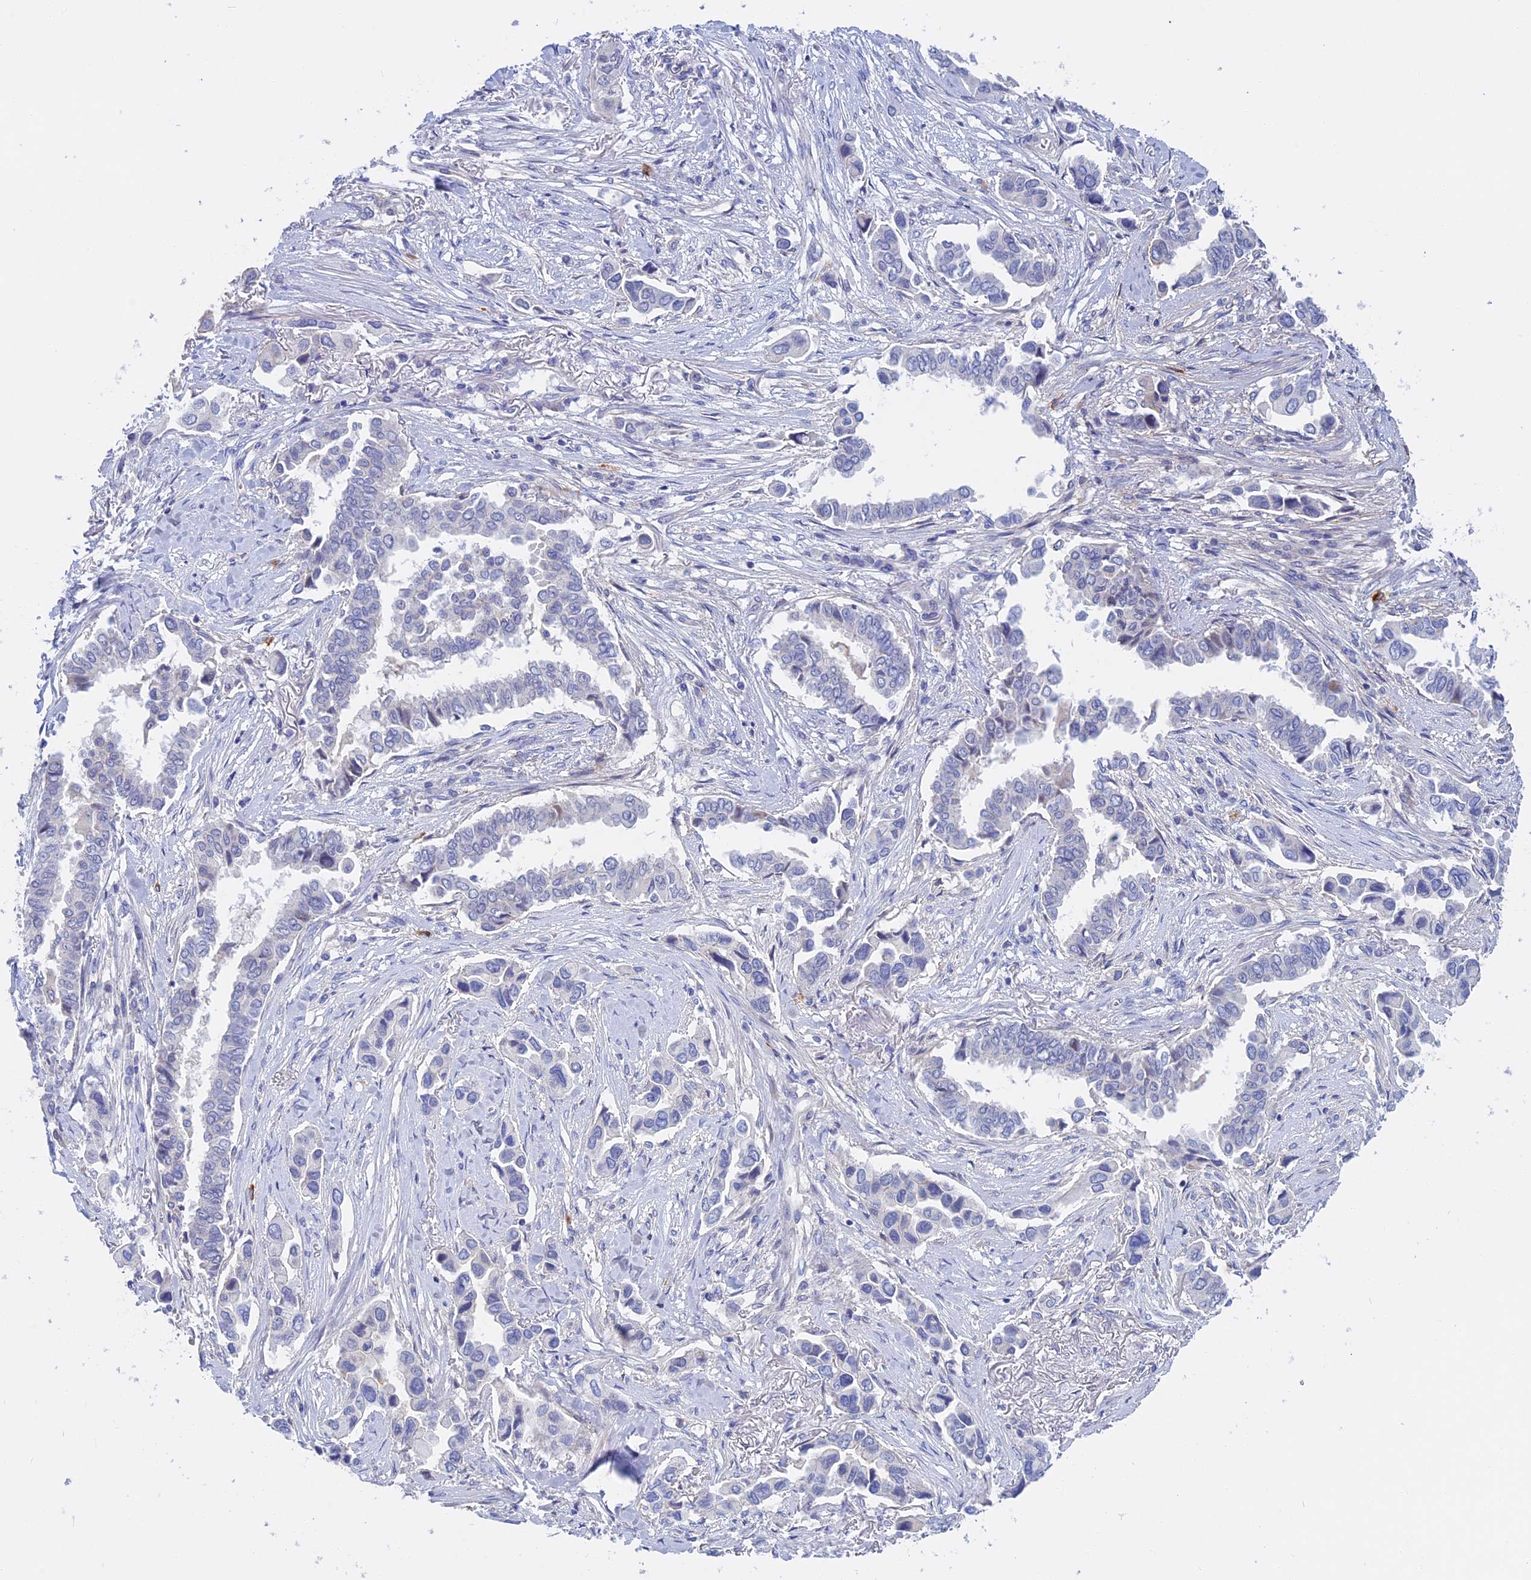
{"staining": {"intensity": "negative", "quantity": "none", "location": "none"}, "tissue": "lung cancer", "cell_type": "Tumor cells", "image_type": "cancer", "snomed": [{"axis": "morphology", "description": "Adenocarcinoma, NOS"}, {"axis": "topography", "description": "Lung"}], "caption": "This is an immunohistochemistry (IHC) histopathology image of human lung cancer. There is no positivity in tumor cells.", "gene": "SLC2A6", "patient": {"sex": "female", "age": 76}}